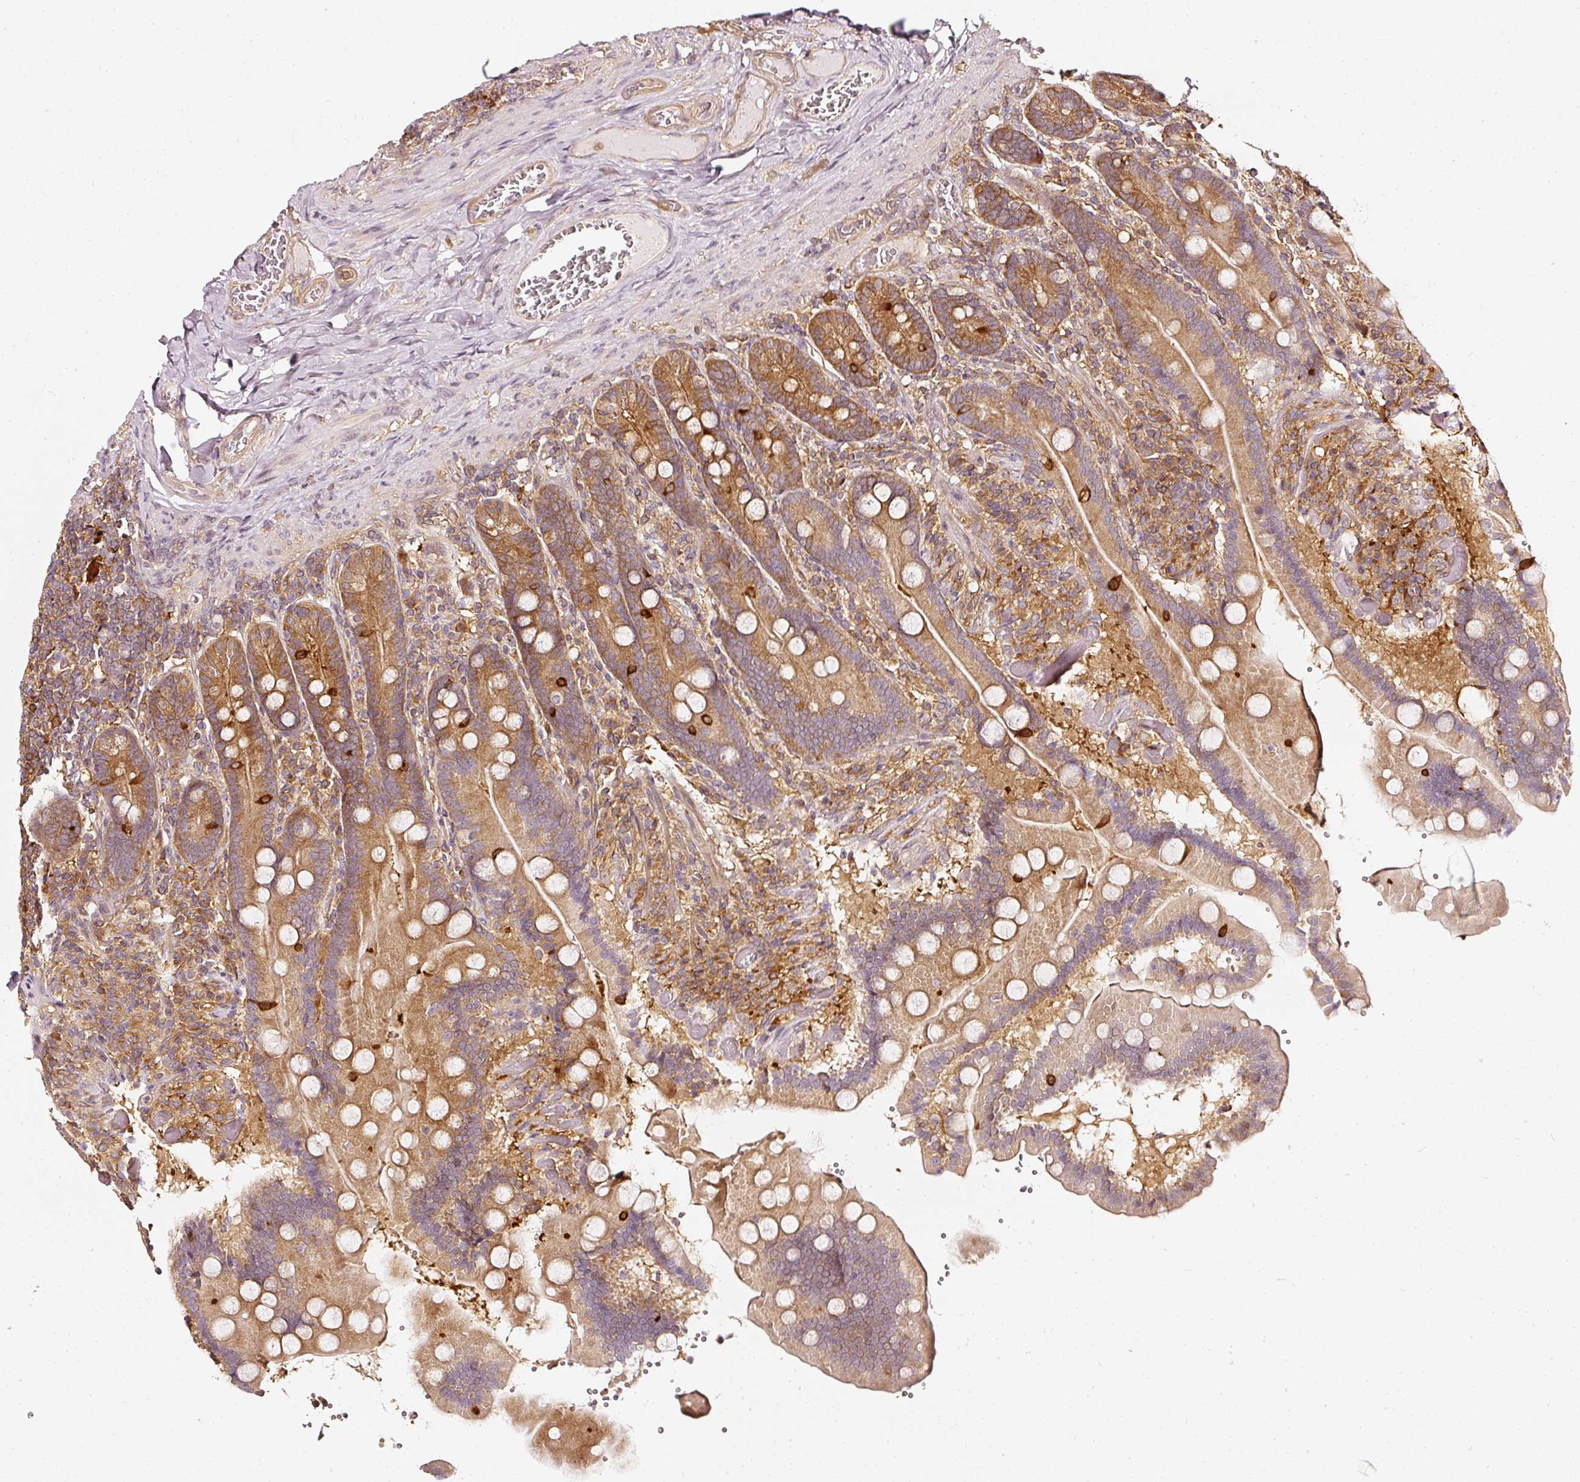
{"staining": {"intensity": "strong", "quantity": "25%-75%", "location": "cytoplasmic/membranous"}, "tissue": "duodenum", "cell_type": "Glandular cells", "image_type": "normal", "snomed": [{"axis": "morphology", "description": "Normal tissue, NOS"}, {"axis": "topography", "description": "Duodenum"}], "caption": "Protein staining by immunohistochemistry exhibits strong cytoplasmic/membranous staining in about 25%-75% of glandular cells in unremarkable duodenum. (DAB (3,3'-diaminobenzidine) IHC, brown staining for protein, blue staining for nuclei).", "gene": "ASMTL", "patient": {"sex": "female", "age": 62}}